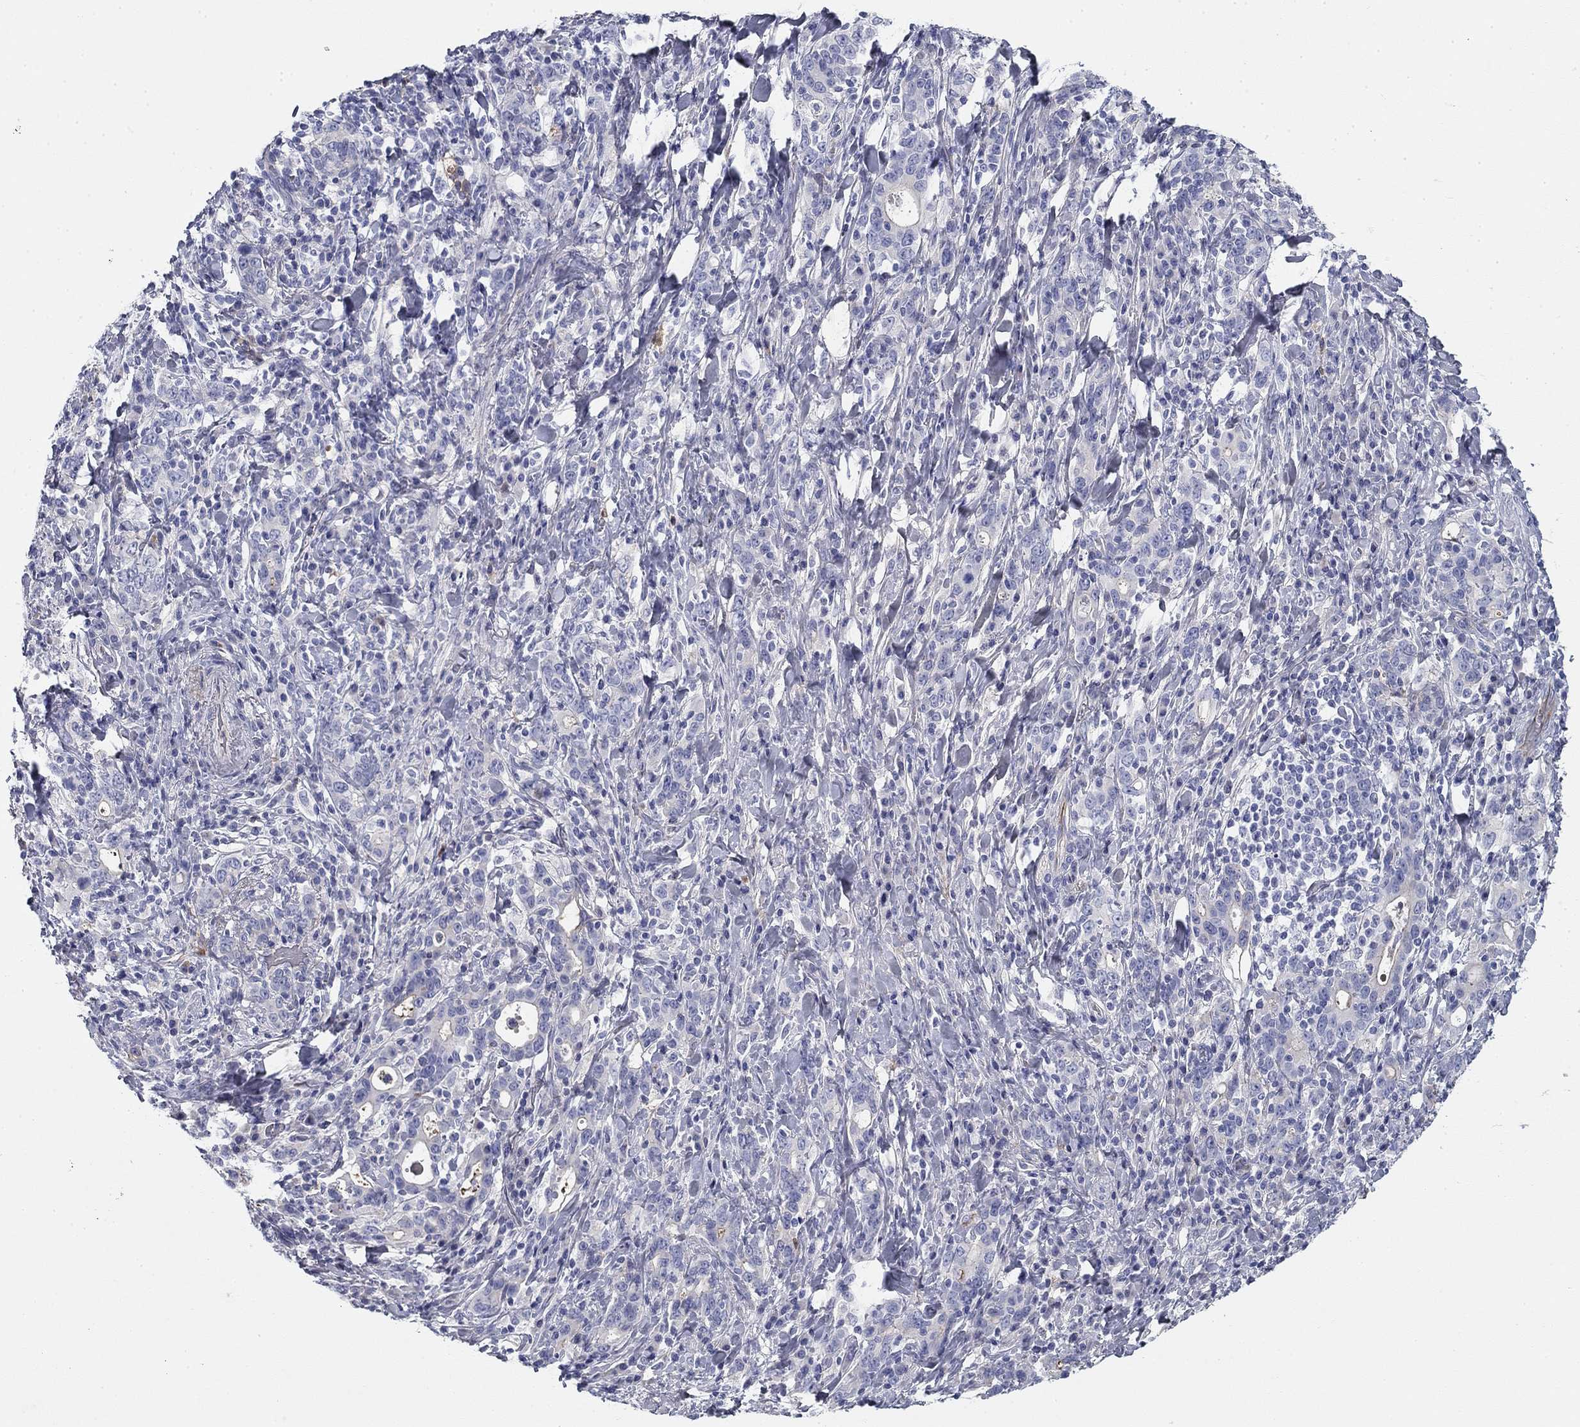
{"staining": {"intensity": "negative", "quantity": "none", "location": "none"}, "tissue": "stomach cancer", "cell_type": "Tumor cells", "image_type": "cancer", "snomed": [{"axis": "morphology", "description": "Adenocarcinoma, NOS"}, {"axis": "topography", "description": "Stomach"}], "caption": "This is an immunohistochemistry (IHC) photomicrograph of stomach cancer (adenocarcinoma). There is no staining in tumor cells.", "gene": "CPLX4", "patient": {"sex": "male", "age": 79}}